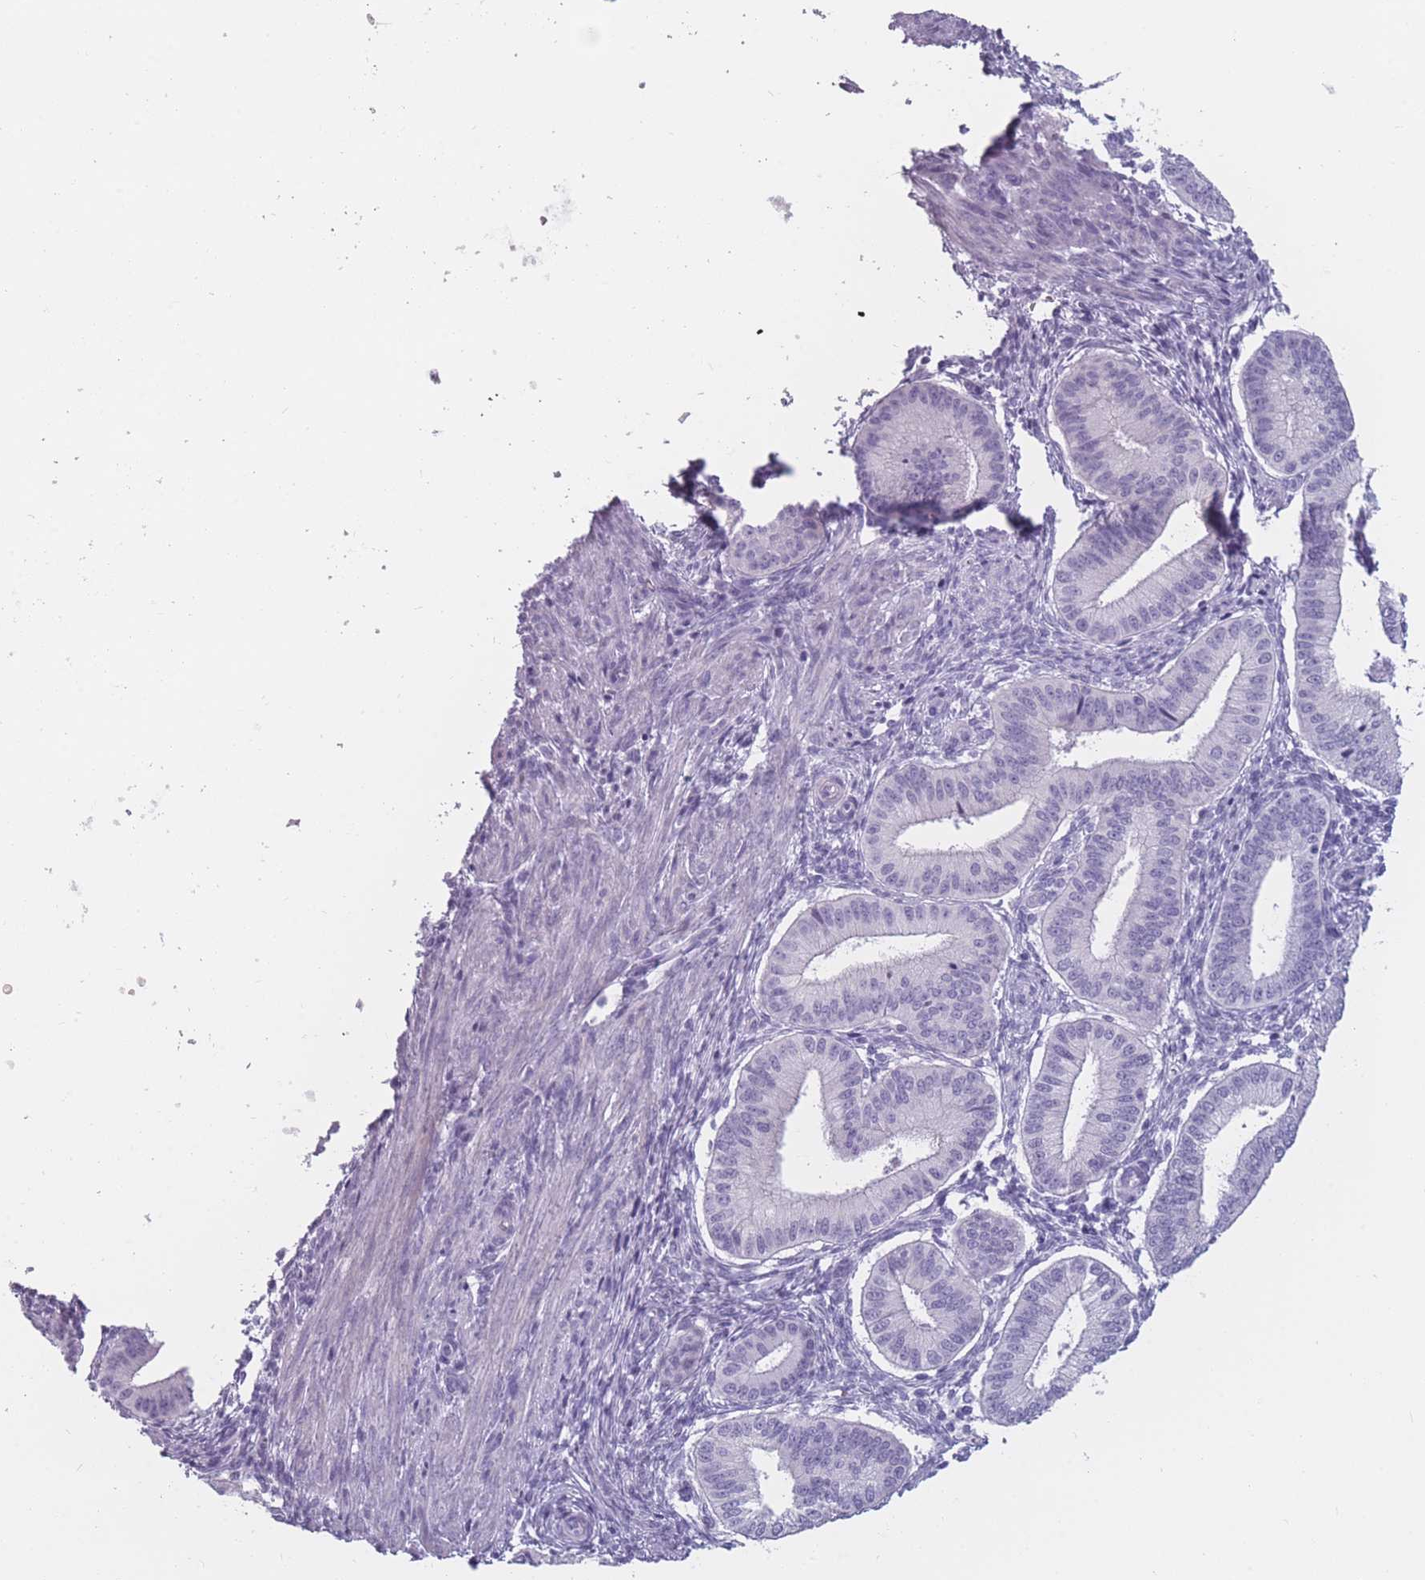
{"staining": {"intensity": "negative", "quantity": "none", "location": "none"}, "tissue": "endometrium", "cell_type": "Cells in endometrial stroma", "image_type": "normal", "snomed": [{"axis": "morphology", "description": "Normal tissue, NOS"}, {"axis": "topography", "description": "Endometrium"}], "caption": "This micrograph is of unremarkable endometrium stained with immunohistochemistry to label a protein in brown with the nuclei are counter-stained blue. There is no staining in cells in endometrial stroma. The staining was performed using DAB (3,3'-diaminobenzidine) to visualize the protein expression in brown, while the nuclei were stained in blue with hematoxylin (Magnification: 20x).", "gene": "PPFIA3", "patient": {"sex": "female", "age": 39}}